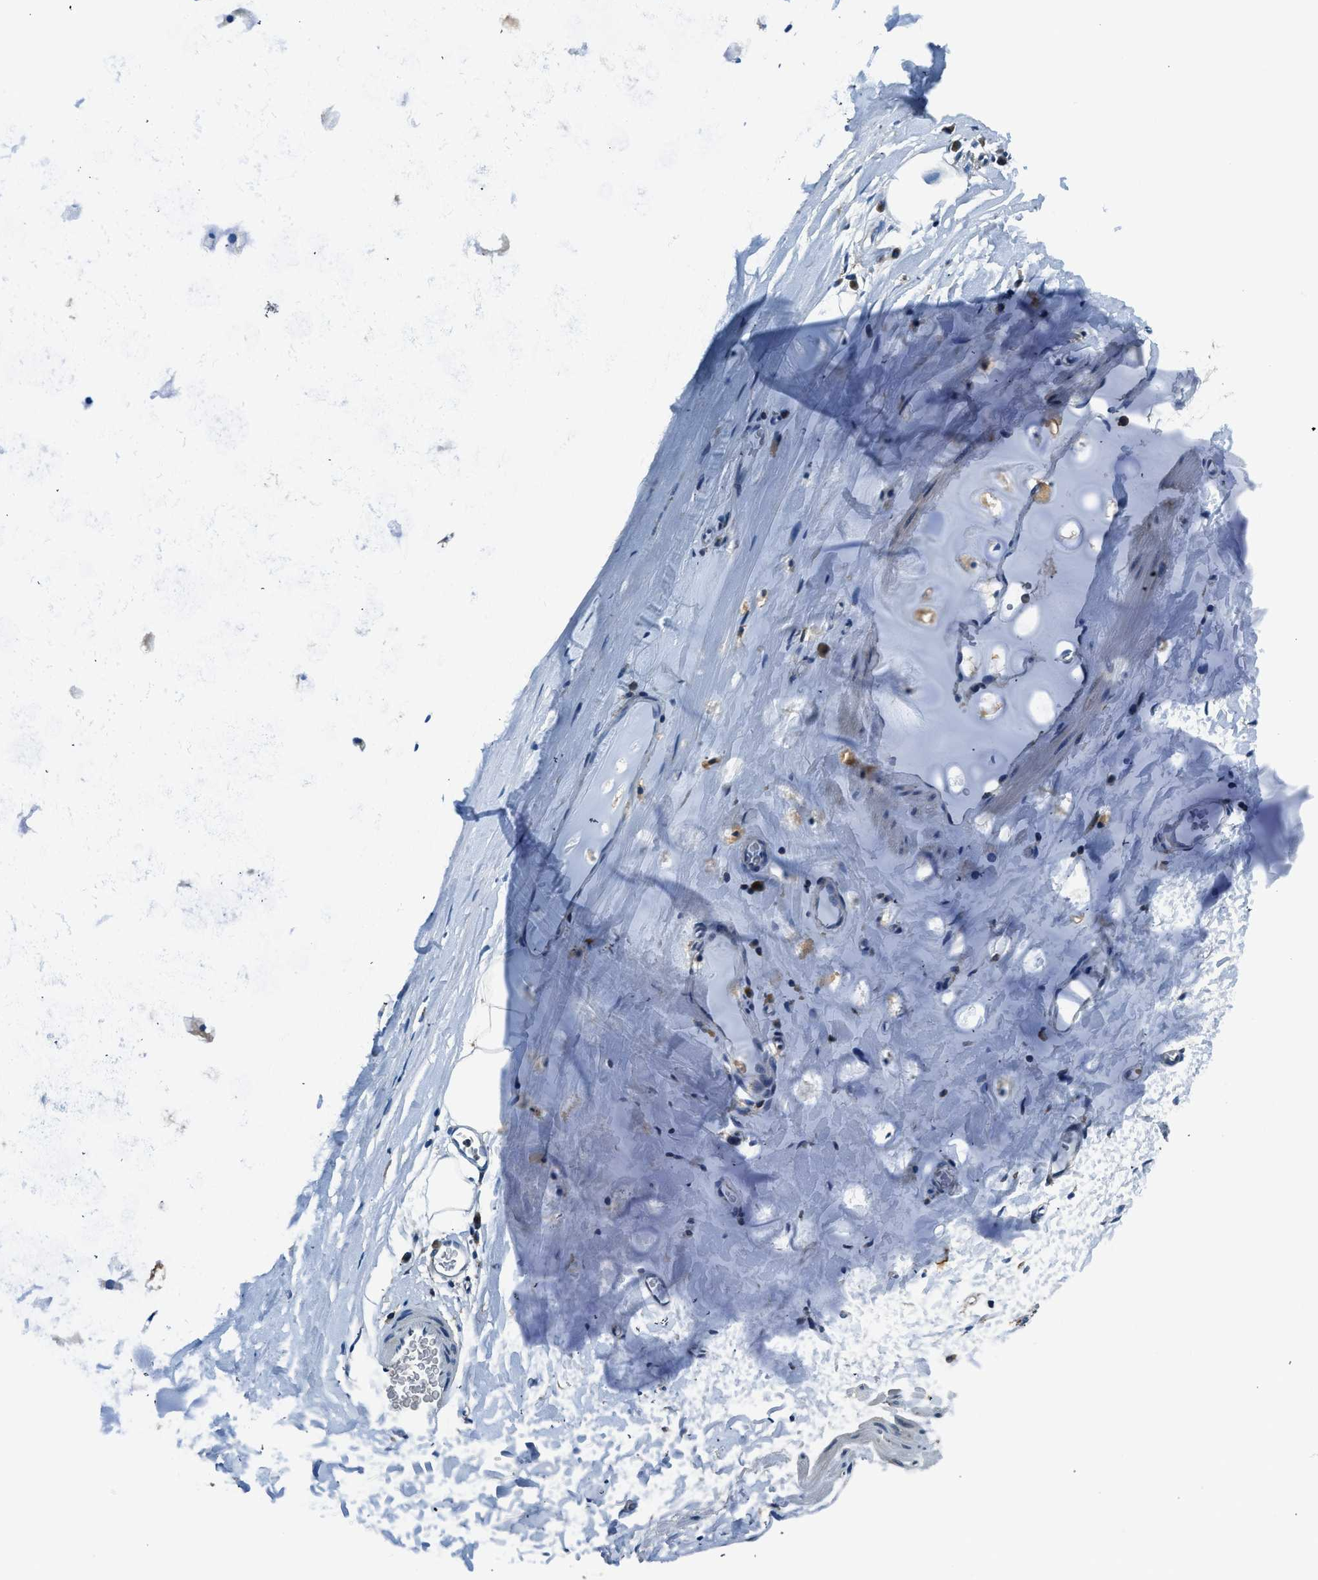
{"staining": {"intensity": "weak", "quantity": ">75%", "location": "cytoplasmic/membranous"}, "tissue": "adipose tissue", "cell_type": "Adipocytes", "image_type": "normal", "snomed": [{"axis": "morphology", "description": "Normal tissue, NOS"}, {"axis": "topography", "description": "Cartilage tissue"}, {"axis": "topography", "description": "Bronchus"}], "caption": "DAB immunohistochemical staining of normal adipose tissue shows weak cytoplasmic/membranous protein expression in about >75% of adipocytes.", "gene": "ARFGAP2", "patient": {"sex": "female", "age": 53}}